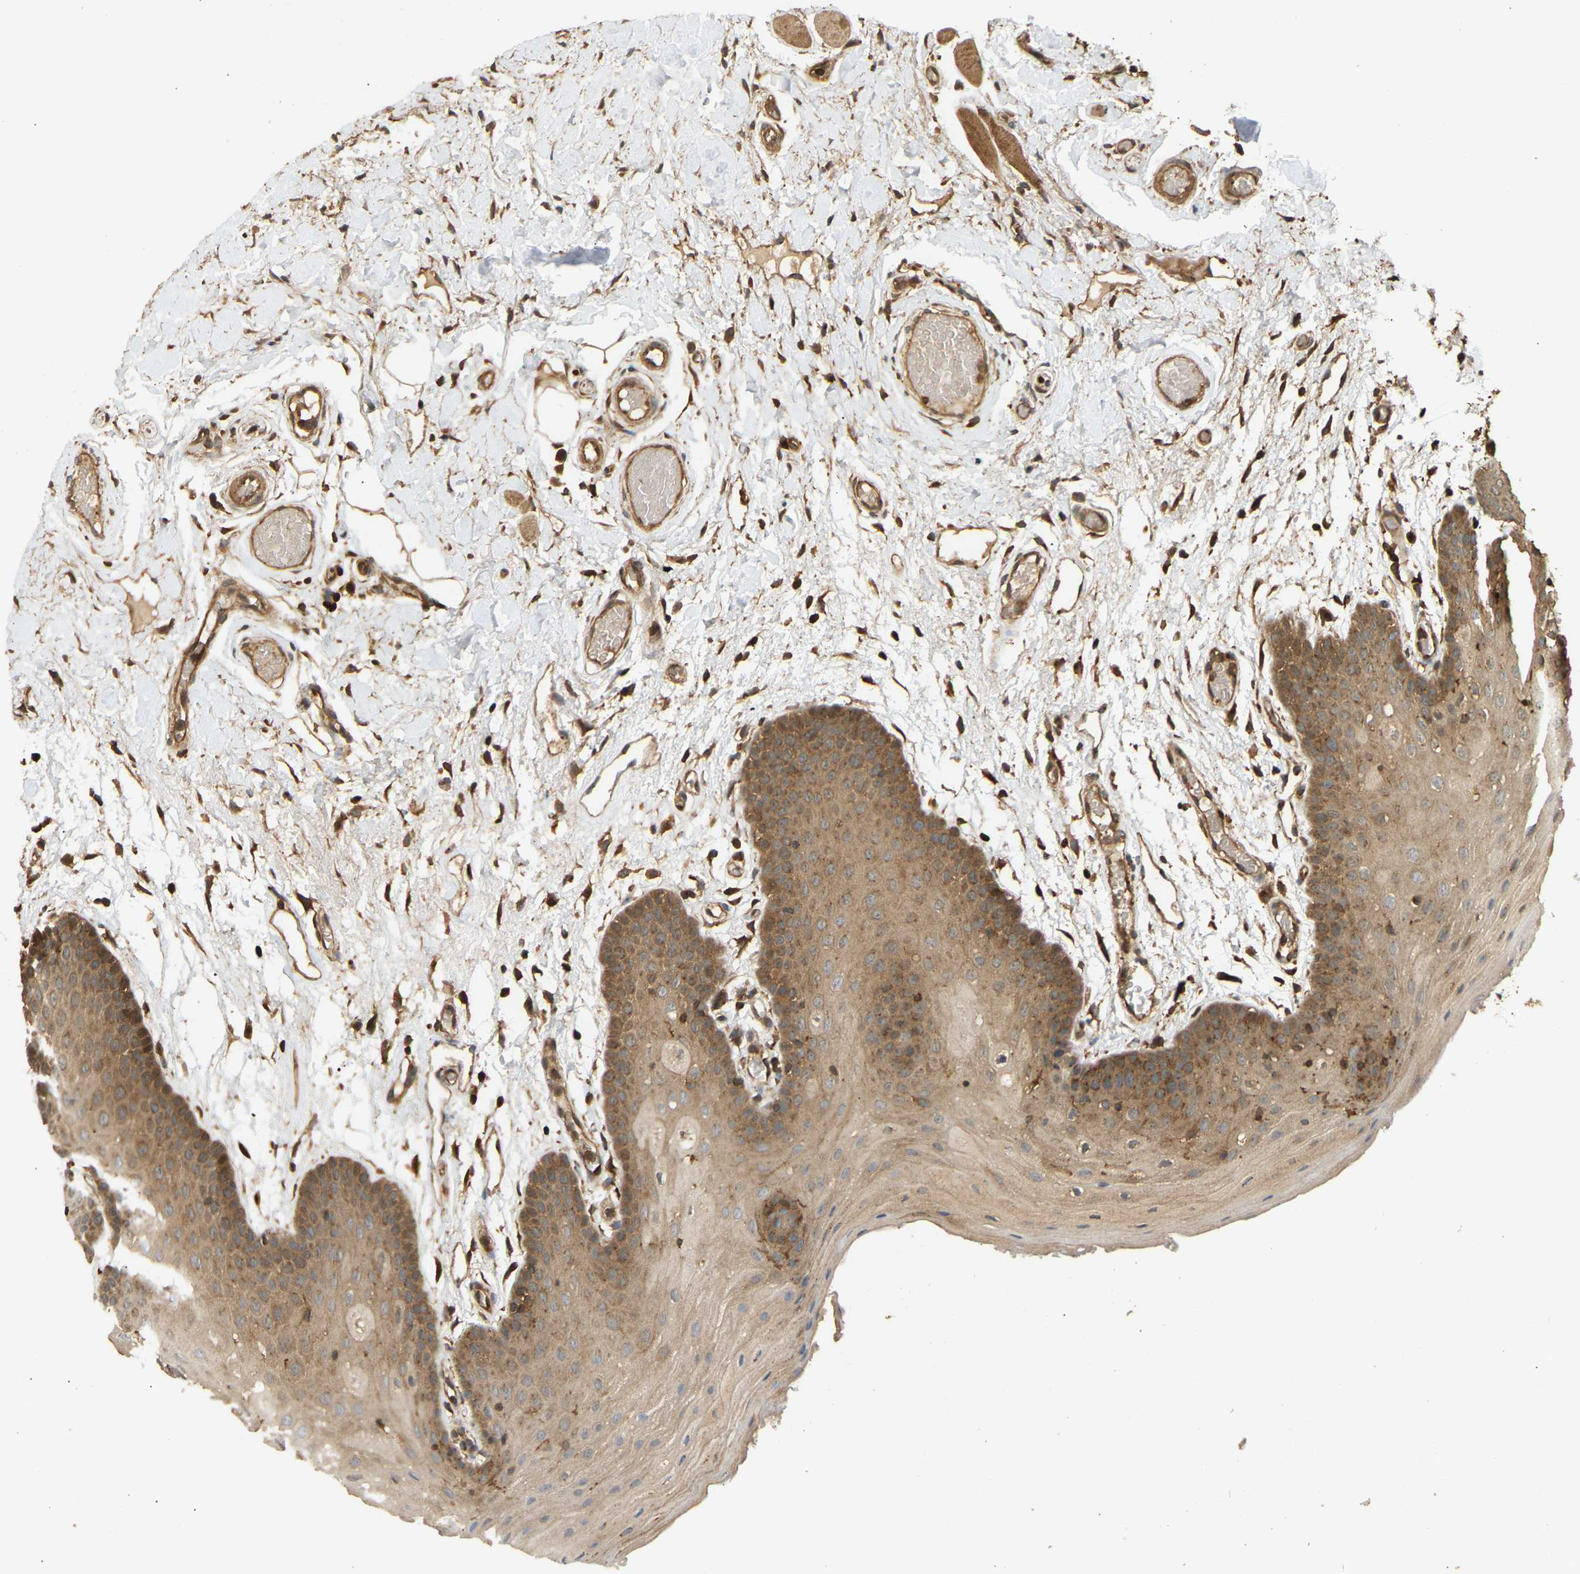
{"staining": {"intensity": "moderate", "quantity": ">75%", "location": "cytoplasmic/membranous"}, "tissue": "oral mucosa", "cell_type": "Squamous epithelial cells", "image_type": "normal", "snomed": [{"axis": "morphology", "description": "Normal tissue, NOS"}, {"axis": "morphology", "description": "Squamous cell carcinoma, NOS"}, {"axis": "topography", "description": "Oral tissue"}, {"axis": "topography", "description": "Head-Neck"}], "caption": "A micrograph of oral mucosa stained for a protein shows moderate cytoplasmic/membranous brown staining in squamous epithelial cells. (DAB (3,3'-diaminobenzidine) = brown stain, brightfield microscopy at high magnification).", "gene": "ENSG00000282218", "patient": {"sex": "male", "age": 71}}